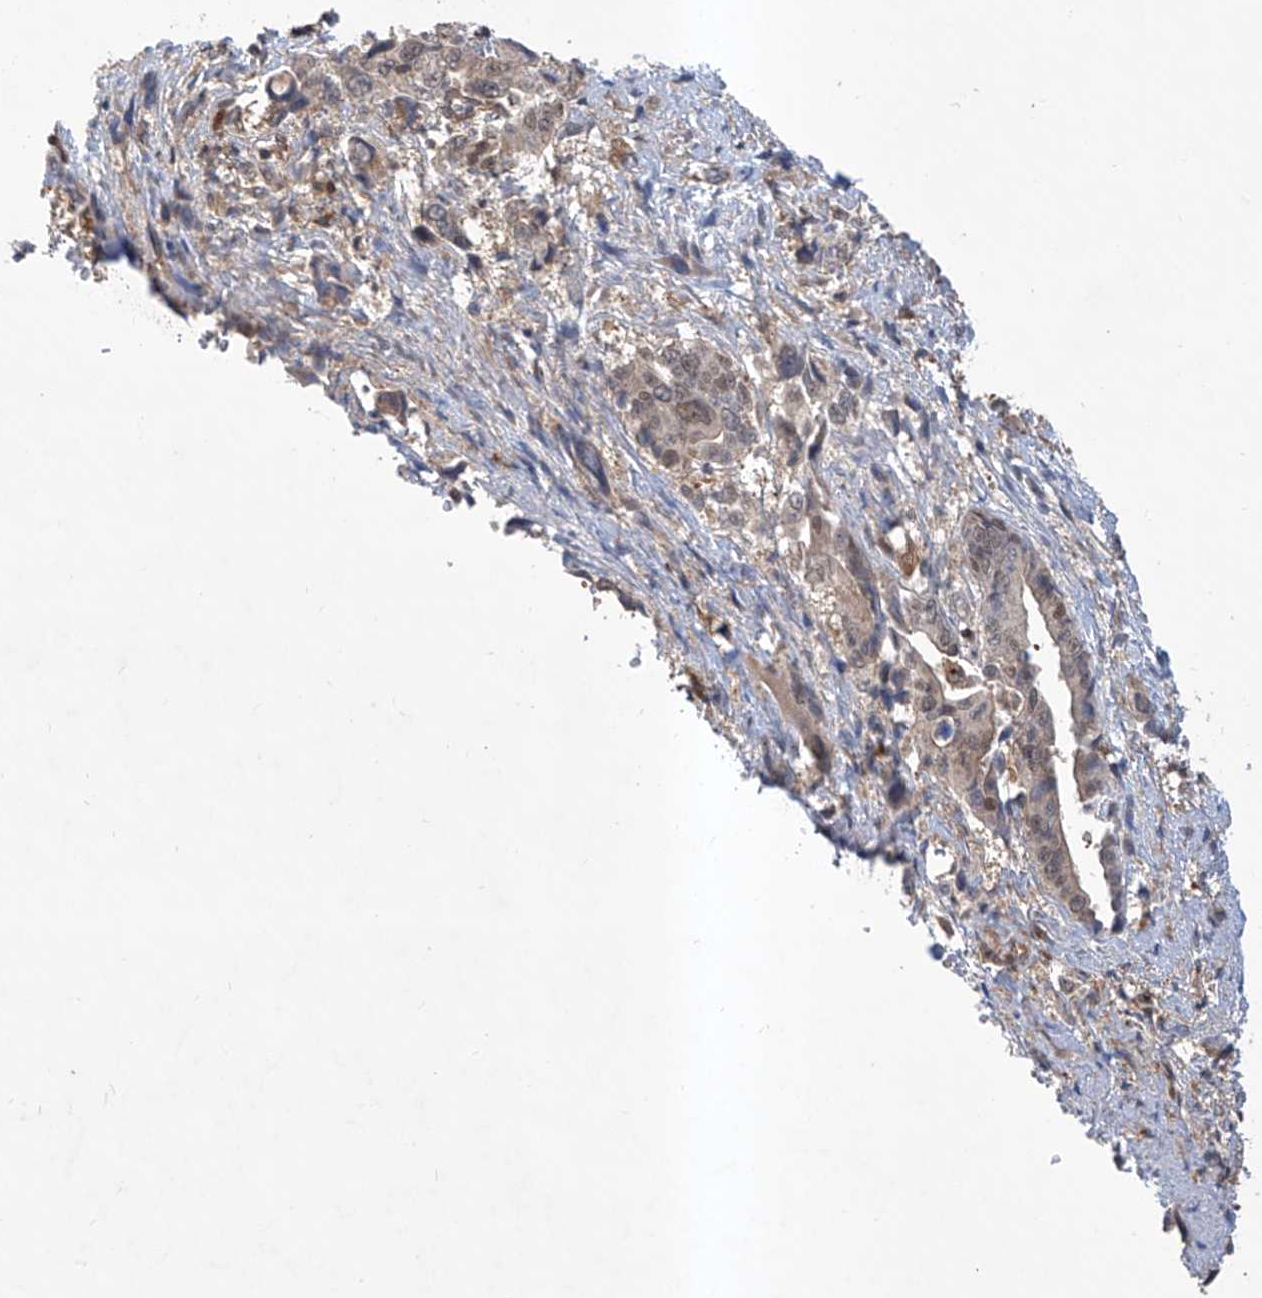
{"staining": {"intensity": "weak", "quantity": ">75%", "location": "cytoplasmic/membranous,nuclear"}, "tissue": "pancreatic cancer", "cell_type": "Tumor cells", "image_type": "cancer", "snomed": [{"axis": "morphology", "description": "Adenocarcinoma, NOS"}, {"axis": "topography", "description": "Pancreas"}], "caption": "A brown stain highlights weak cytoplasmic/membranous and nuclear expression of a protein in pancreatic cancer (adenocarcinoma) tumor cells. (IHC, brightfield microscopy, high magnification).", "gene": "HOXC8", "patient": {"sex": "male", "age": 46}}